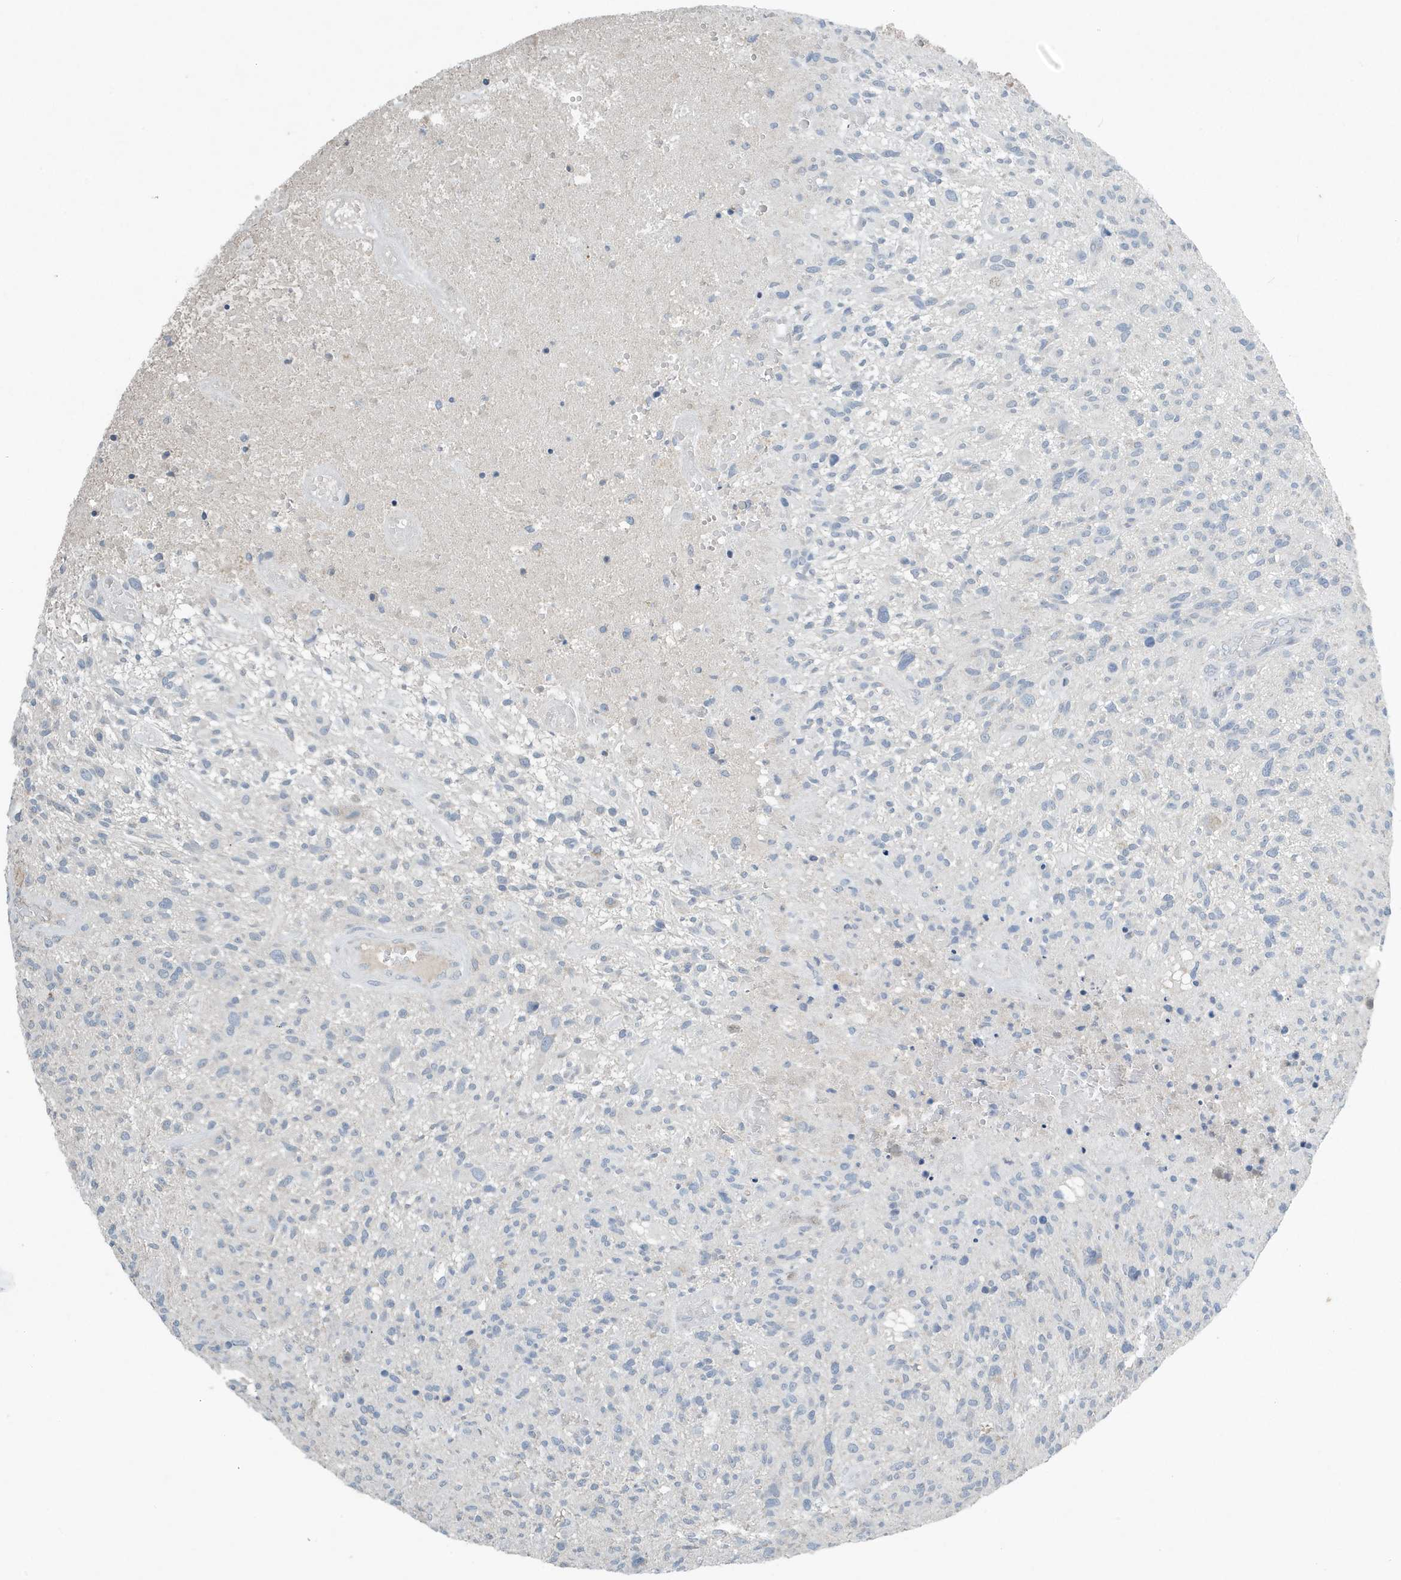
{"staining": {"intensity": "negative", "quantity": "none", "location": "none"}, "tissue": "glioma", "cell_type": "Tumor cells", "image_type": "cancer", "snomed": [{"axis": "morphology", "description": "Glioma, malignant, High grade"}, {"axis": "topography", "description": "Brain"}], "caption": "Immunohistochemistry (IHC) image of human malignant high-grade glioma stained for a protein (brown), which displays no staining in tumor cells.", "gene": "UGT2B4", "patient": {"sex": "male", "age": 47}}